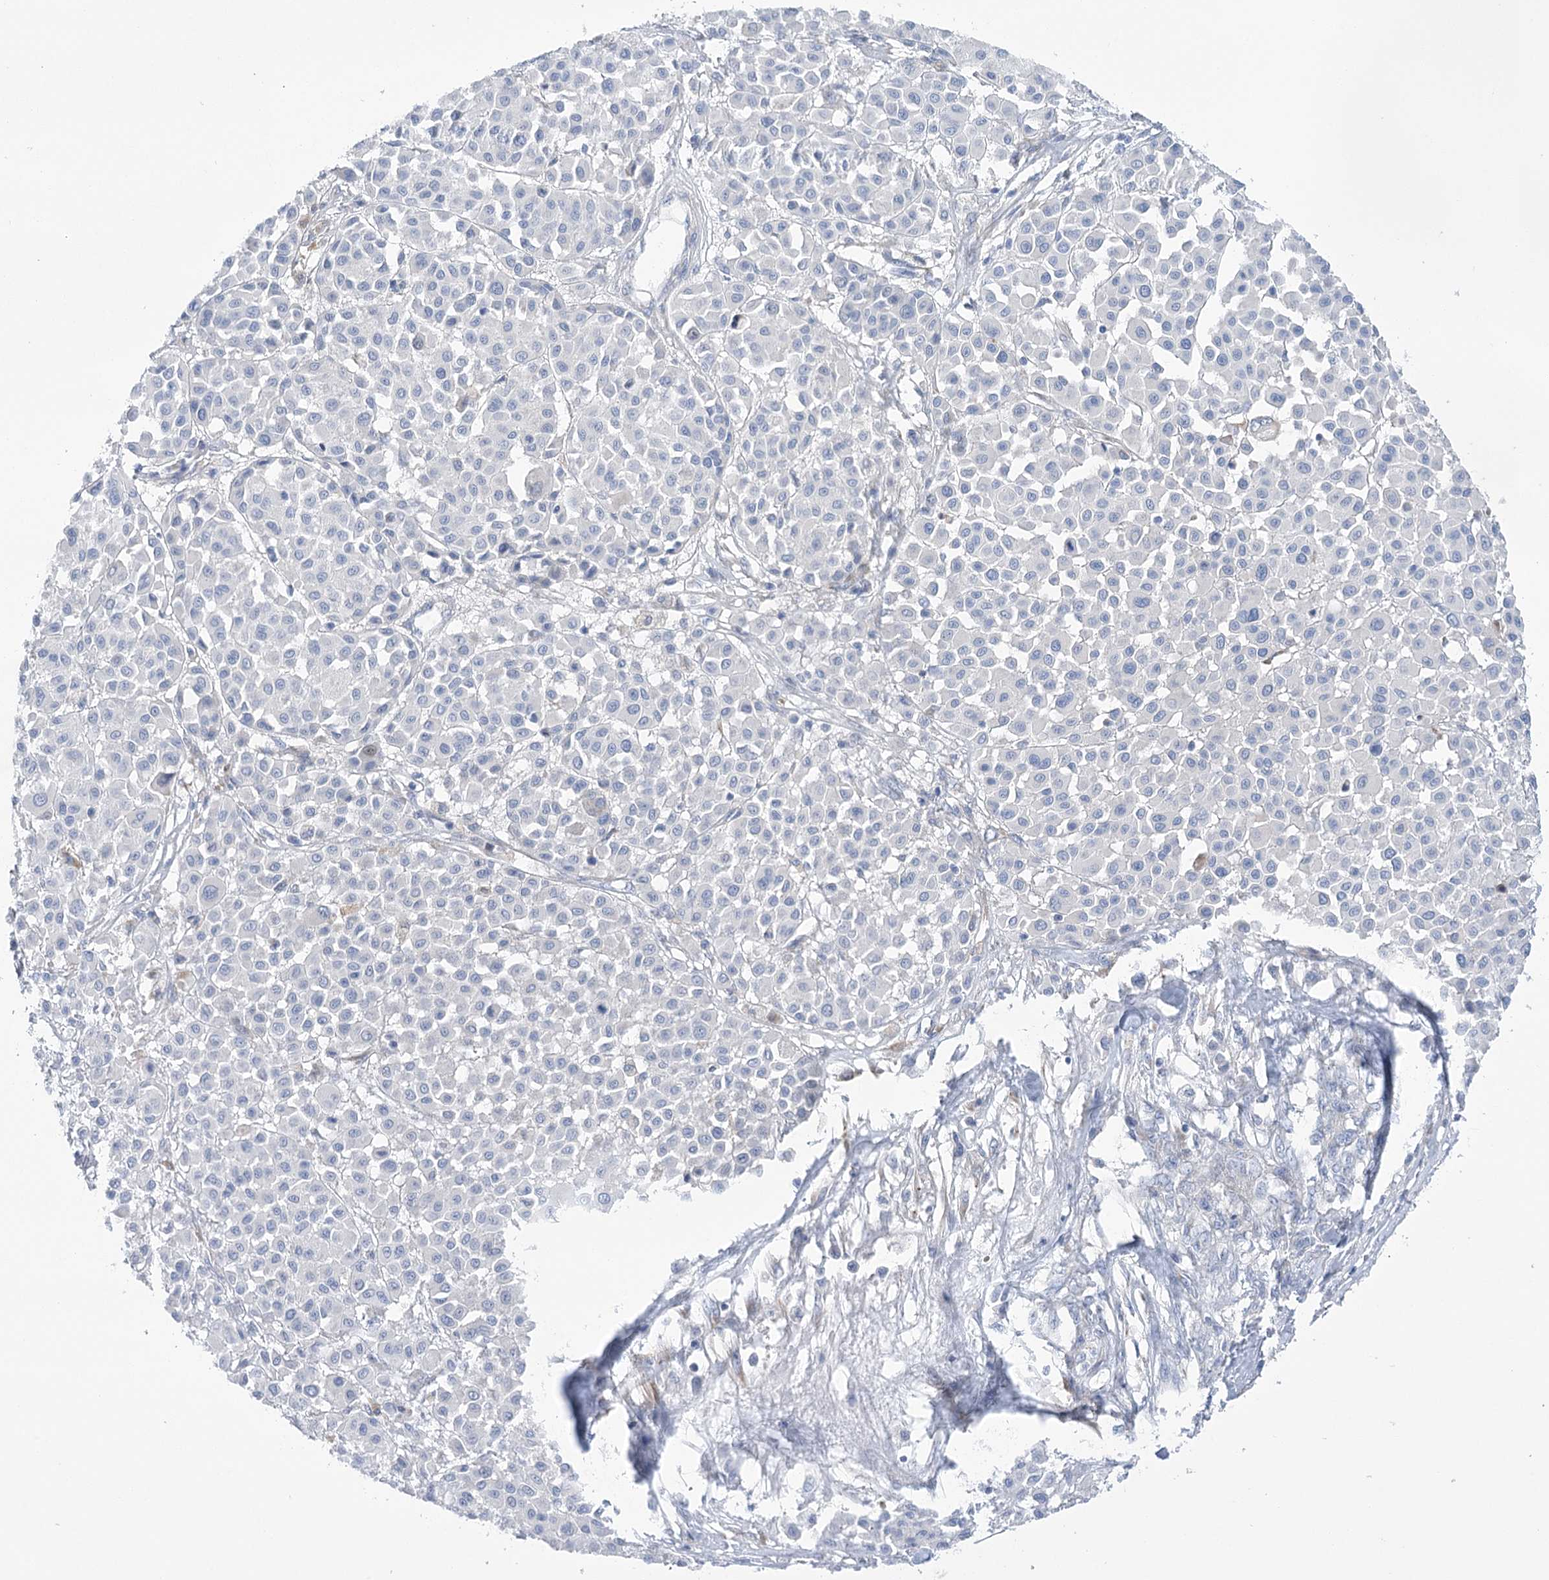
{"staining": {"intensity": "negative", "quantity": "none", "location": "none"}, "tissue": "melanoma", "cell_type": "Tumor cells", "image_type": "cancer", "snomed": [{"axis": "morphology", "description": "Malignant melanoma, Metastatic site"}, {"axis": "topography", "description": "Soft tissue"}], "caption": "The image displays no significant staining in tumor cells of malignant melanoma (metastatic site). (DAB (3,3'-diaminobenzidine) IHC, high magnification).", "gene": "SIAE", "patient": {"sex": "male", "age": 41}}